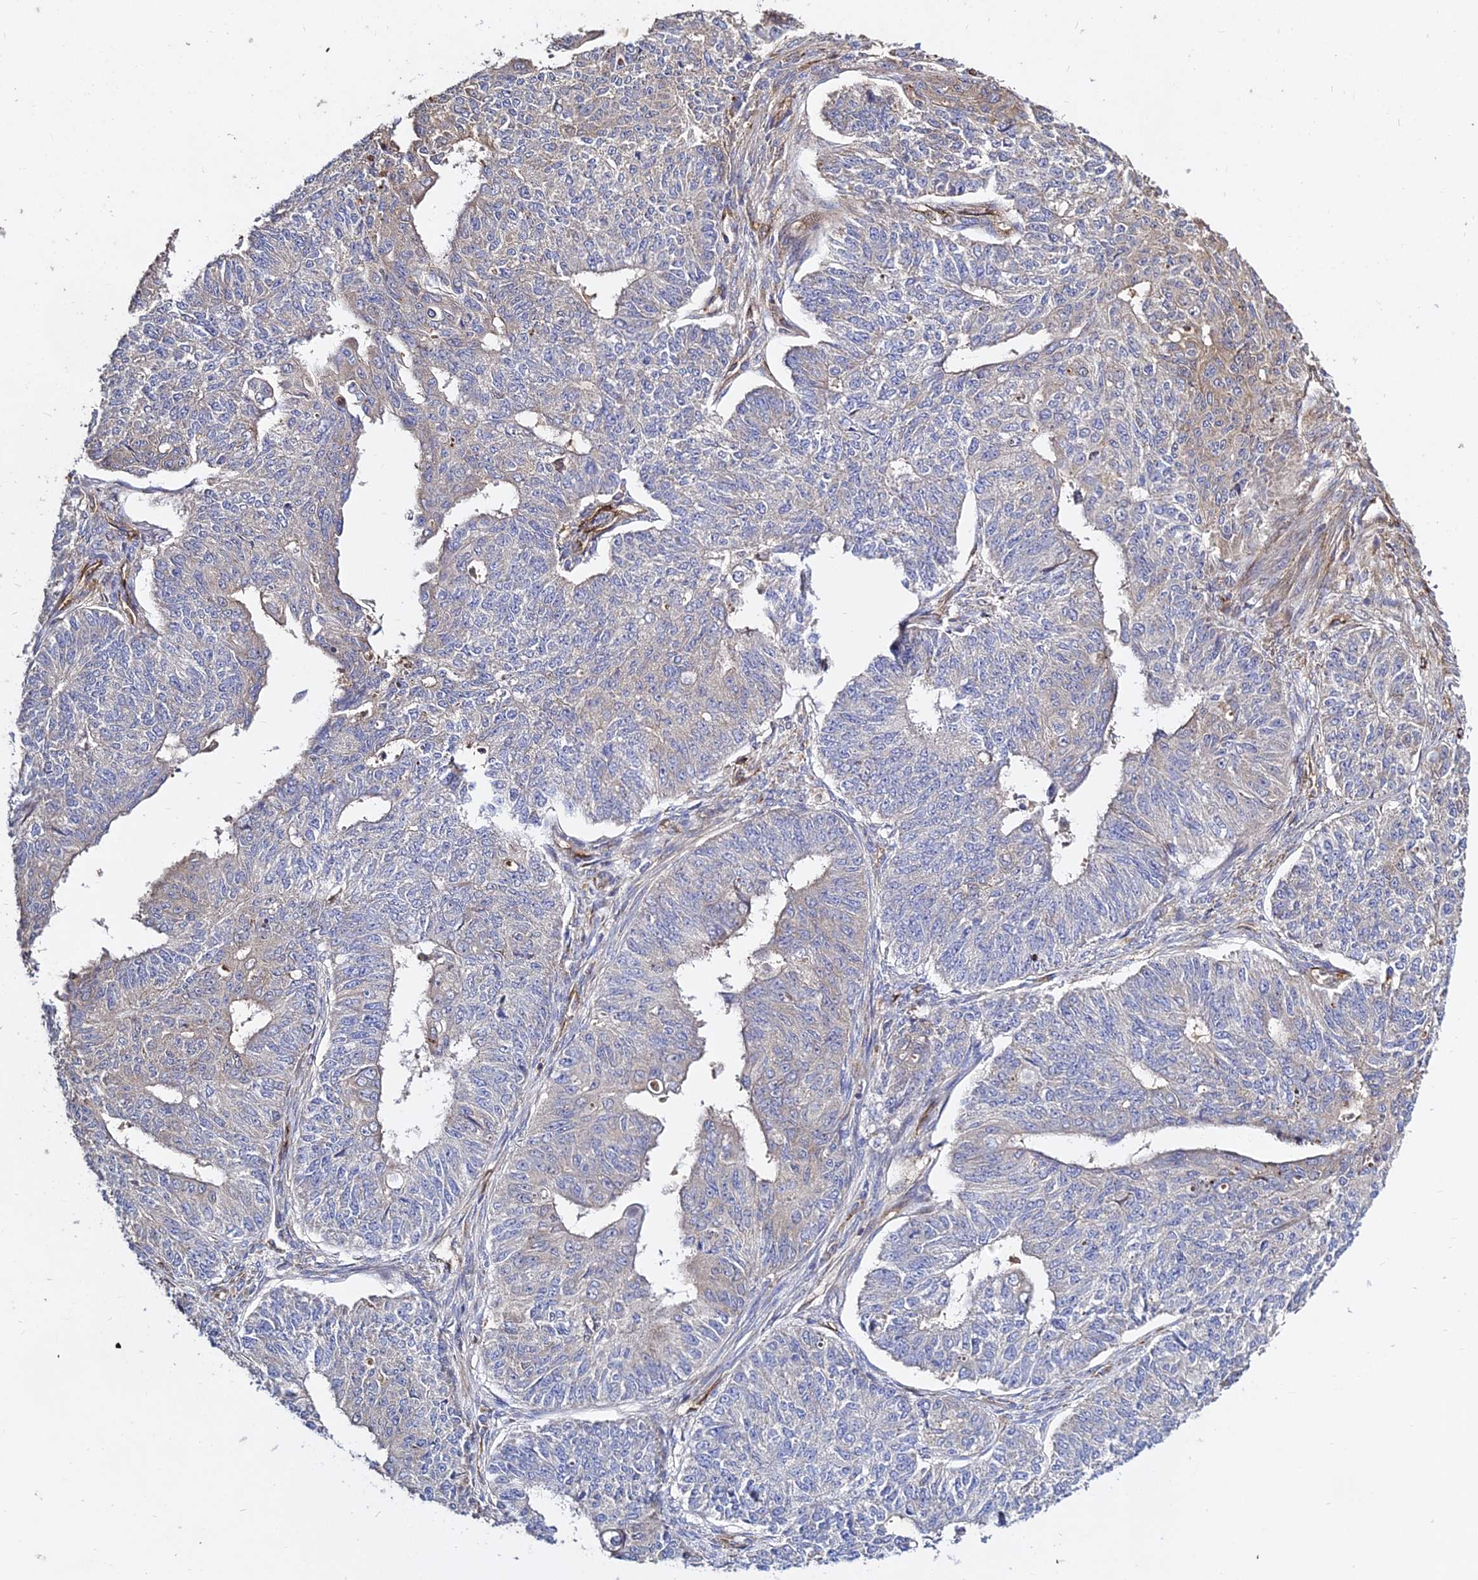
{"staining": {"intensity": "weak", "quantity": "<25%", "location": "cytoplasmic/membranous"}, "tissue": "endometrial cancer", "cell_type": "Tumor cells", "image_type": "cancer", "snomed": [{"axis": "morphology", "description": "Adenocarcinoma, NOS"}, {"axis": "topography", "description": "Endometrium"}], "caption": "A histopathology image of human adenocarcinoma (endometrial) is negative for staining in tumor cells.", "gene": "GRTP1", "patient": {"sex": "female", "age": 32}}